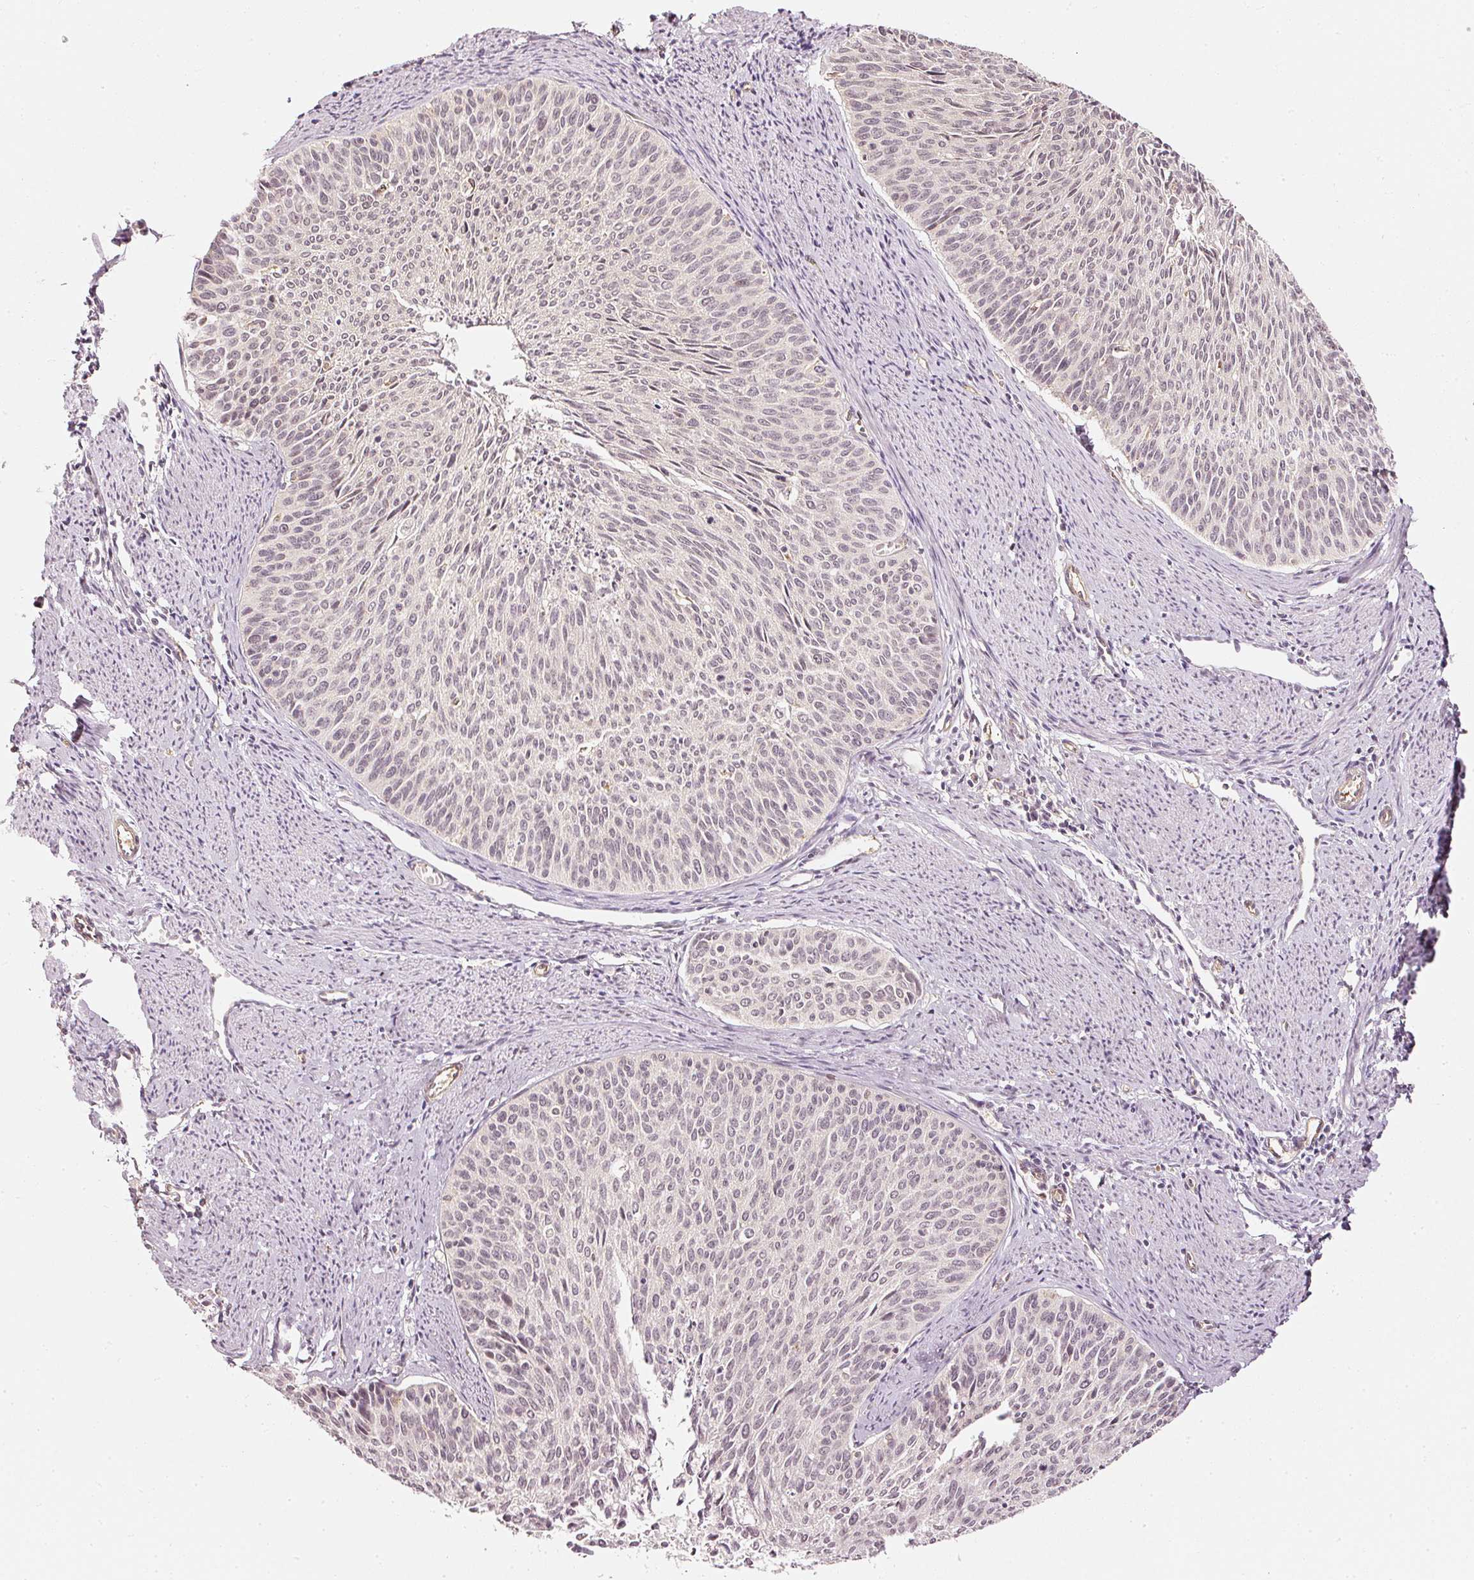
{"staining": {"intensity": "negative", "quantity": "none", "location": "none"}, "tissue": "cervical cancer", "cell_type": "Tumor cells", "image_type": "cancer", "snomed": [{"axis": "morphology", "description": "Squamous cell carcinoma, NOS"}, {"axis": "topography", "description": "Cervix"}], "caption": "An immunohistochemistry (IHC) histopathology image of cervical squamous cell carcinoma is shown. There is no staining in tumor cells of cervical squamous cell carcinoma.", "gene": "DRD2", "patient": {"sex": "female", "age": 55}}